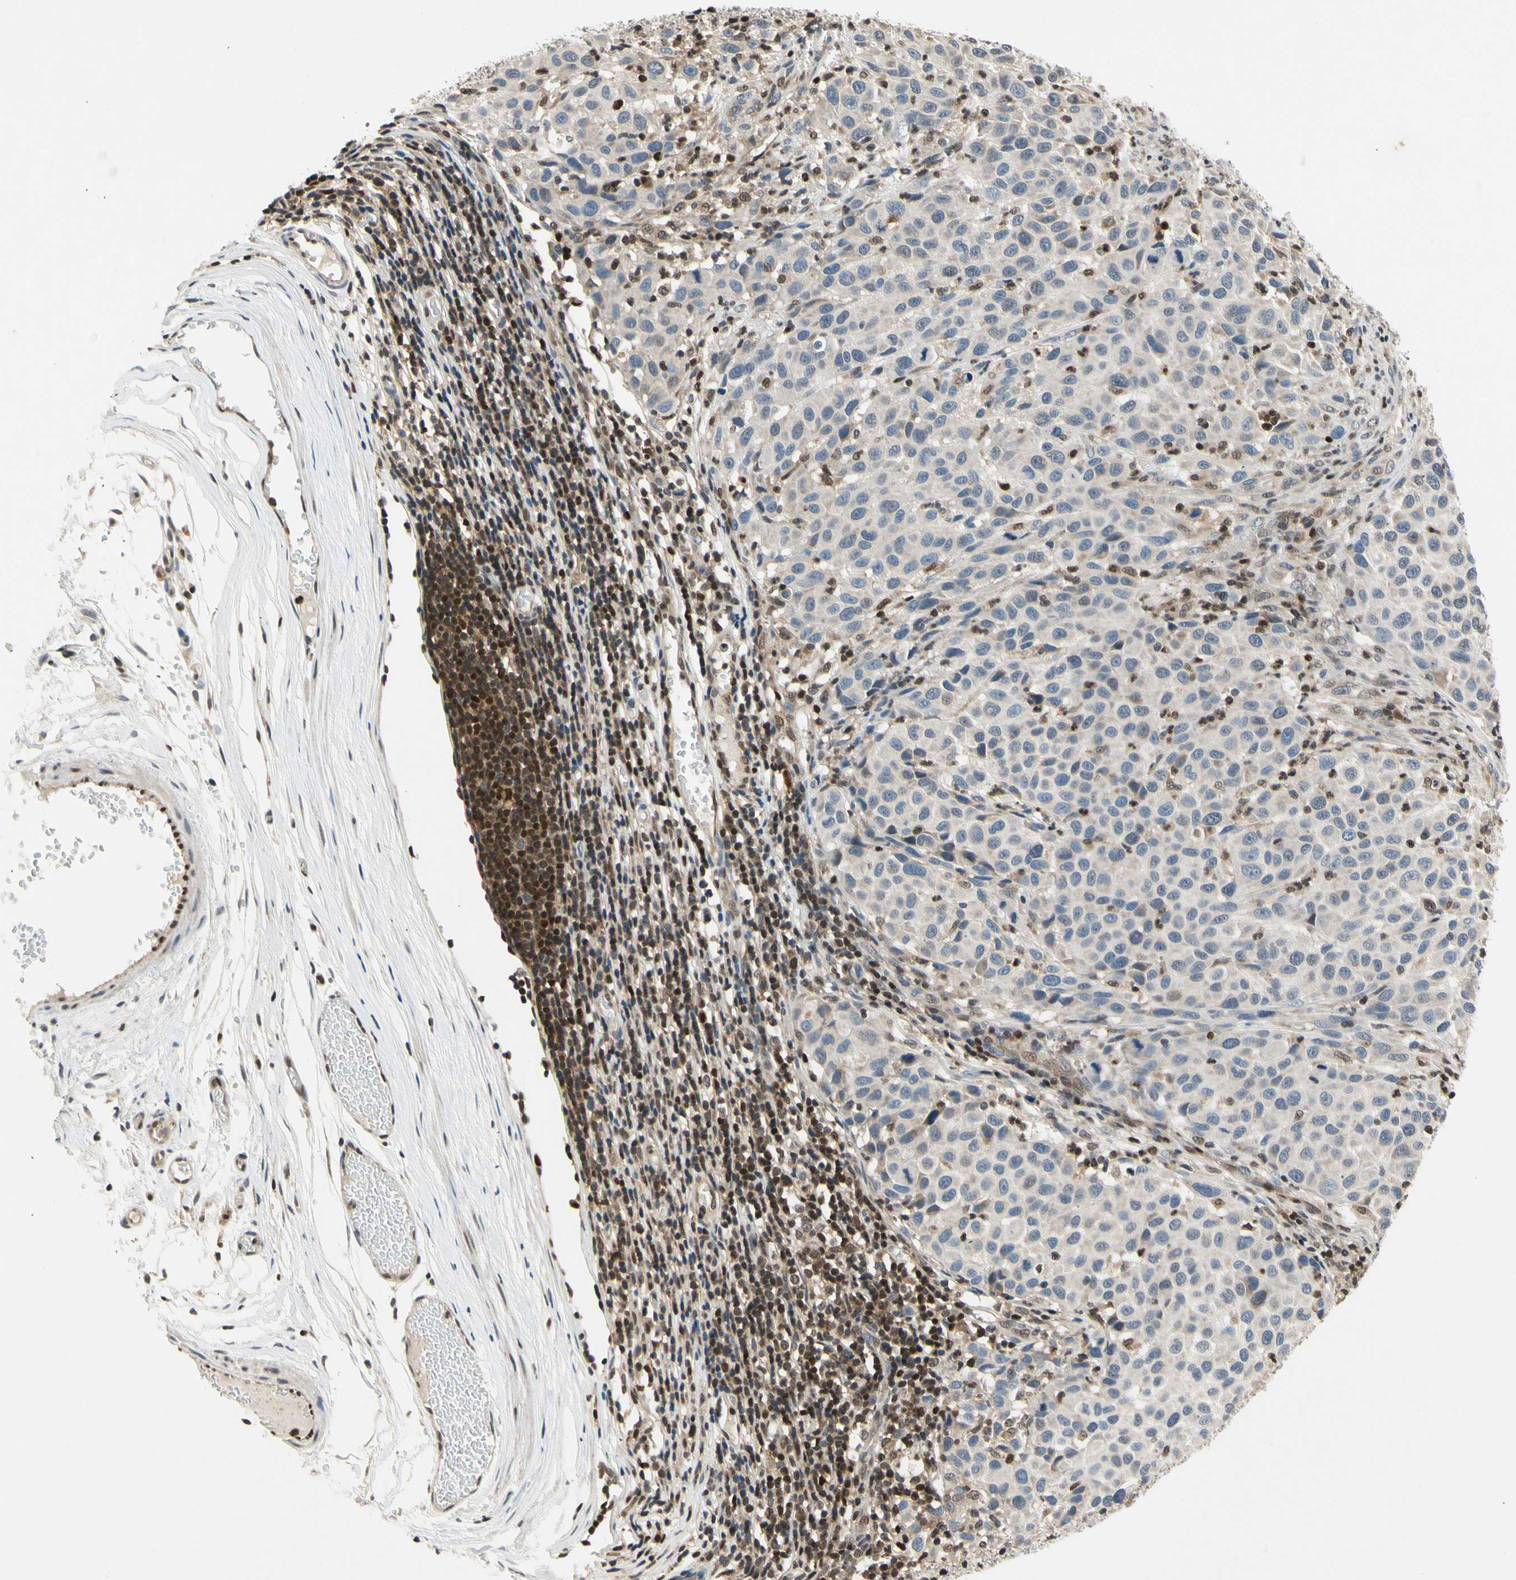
{"staining": {"intensity": "weak", "quantity": "<25%", "location": "cytoplasmic/membranous"}, "tissue": "melanoma", "cell_type": "Tumor cells", "image_type": "cancer", "snomed": [{"axis": "morphology", "description": "Malignant melanoma, Metastatic site"}, {"axis": "topography", "description": "Lymph node"}], "caption": "Image shows no significant protein staining in tumor cells of melanoma.", "gene": "GSR", "patient": {"sex": "male", "age": 61}}